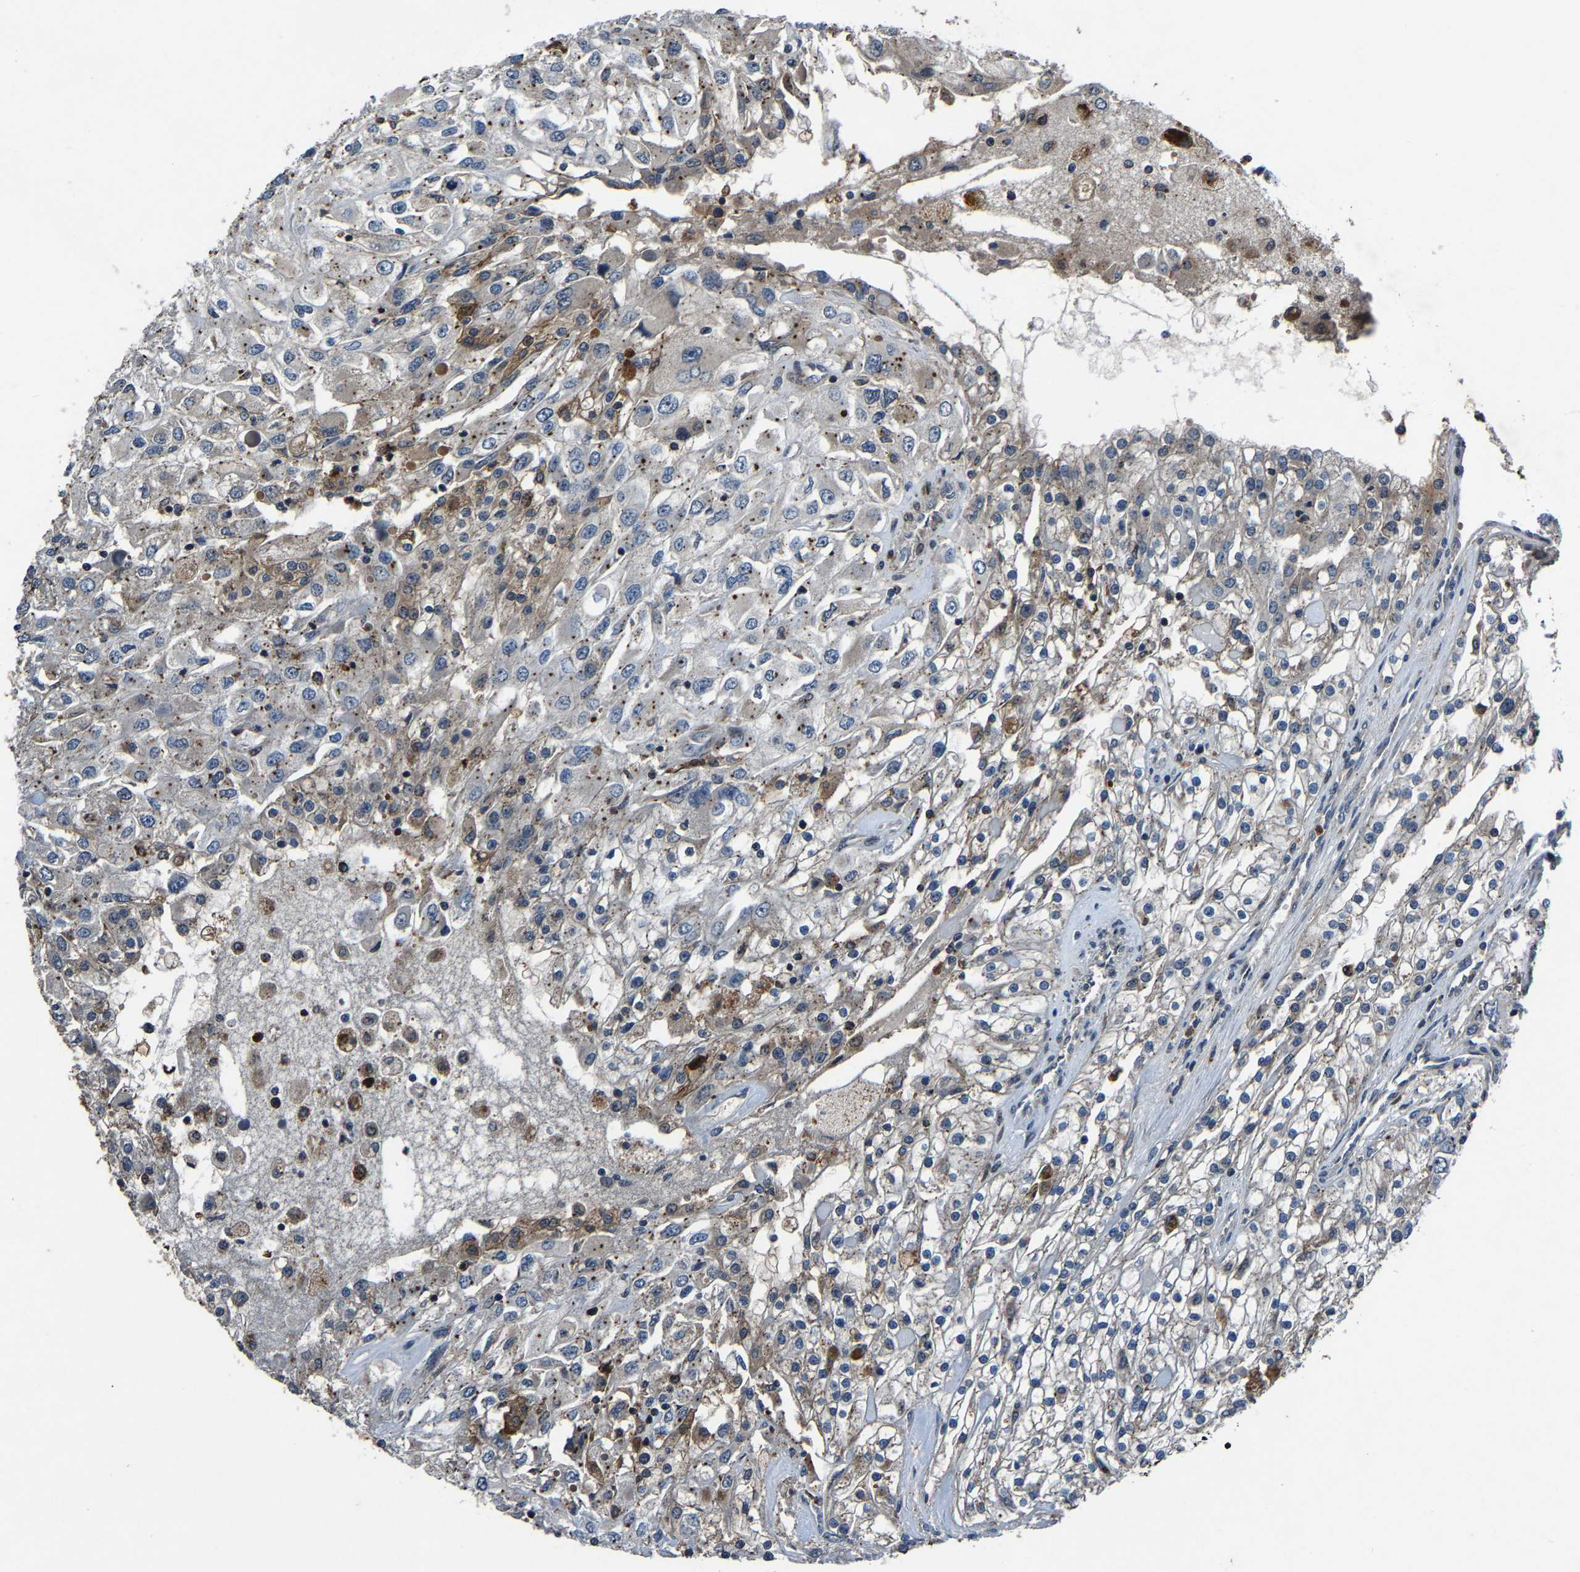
{"staining": {"intensity": "moderate", "quantity": "<25%", "location": "cytoplasmic/membranous"}, "tissue": "renal cancer", "cell_type": "Tumor cells", "image_type": "cancer", "snomed": [{"axis": "morphology", "description": "Adenocarcinoma, NOS"}, {"axis": "topography", "description": "Kidney"}], "caption": "A brown stain shows moderate cytoplasmic/membranous positivity of a protein in renal cancer tumor cells.", "gene": "PCNX2", "patient": {"sex": "female", "age": 52}}